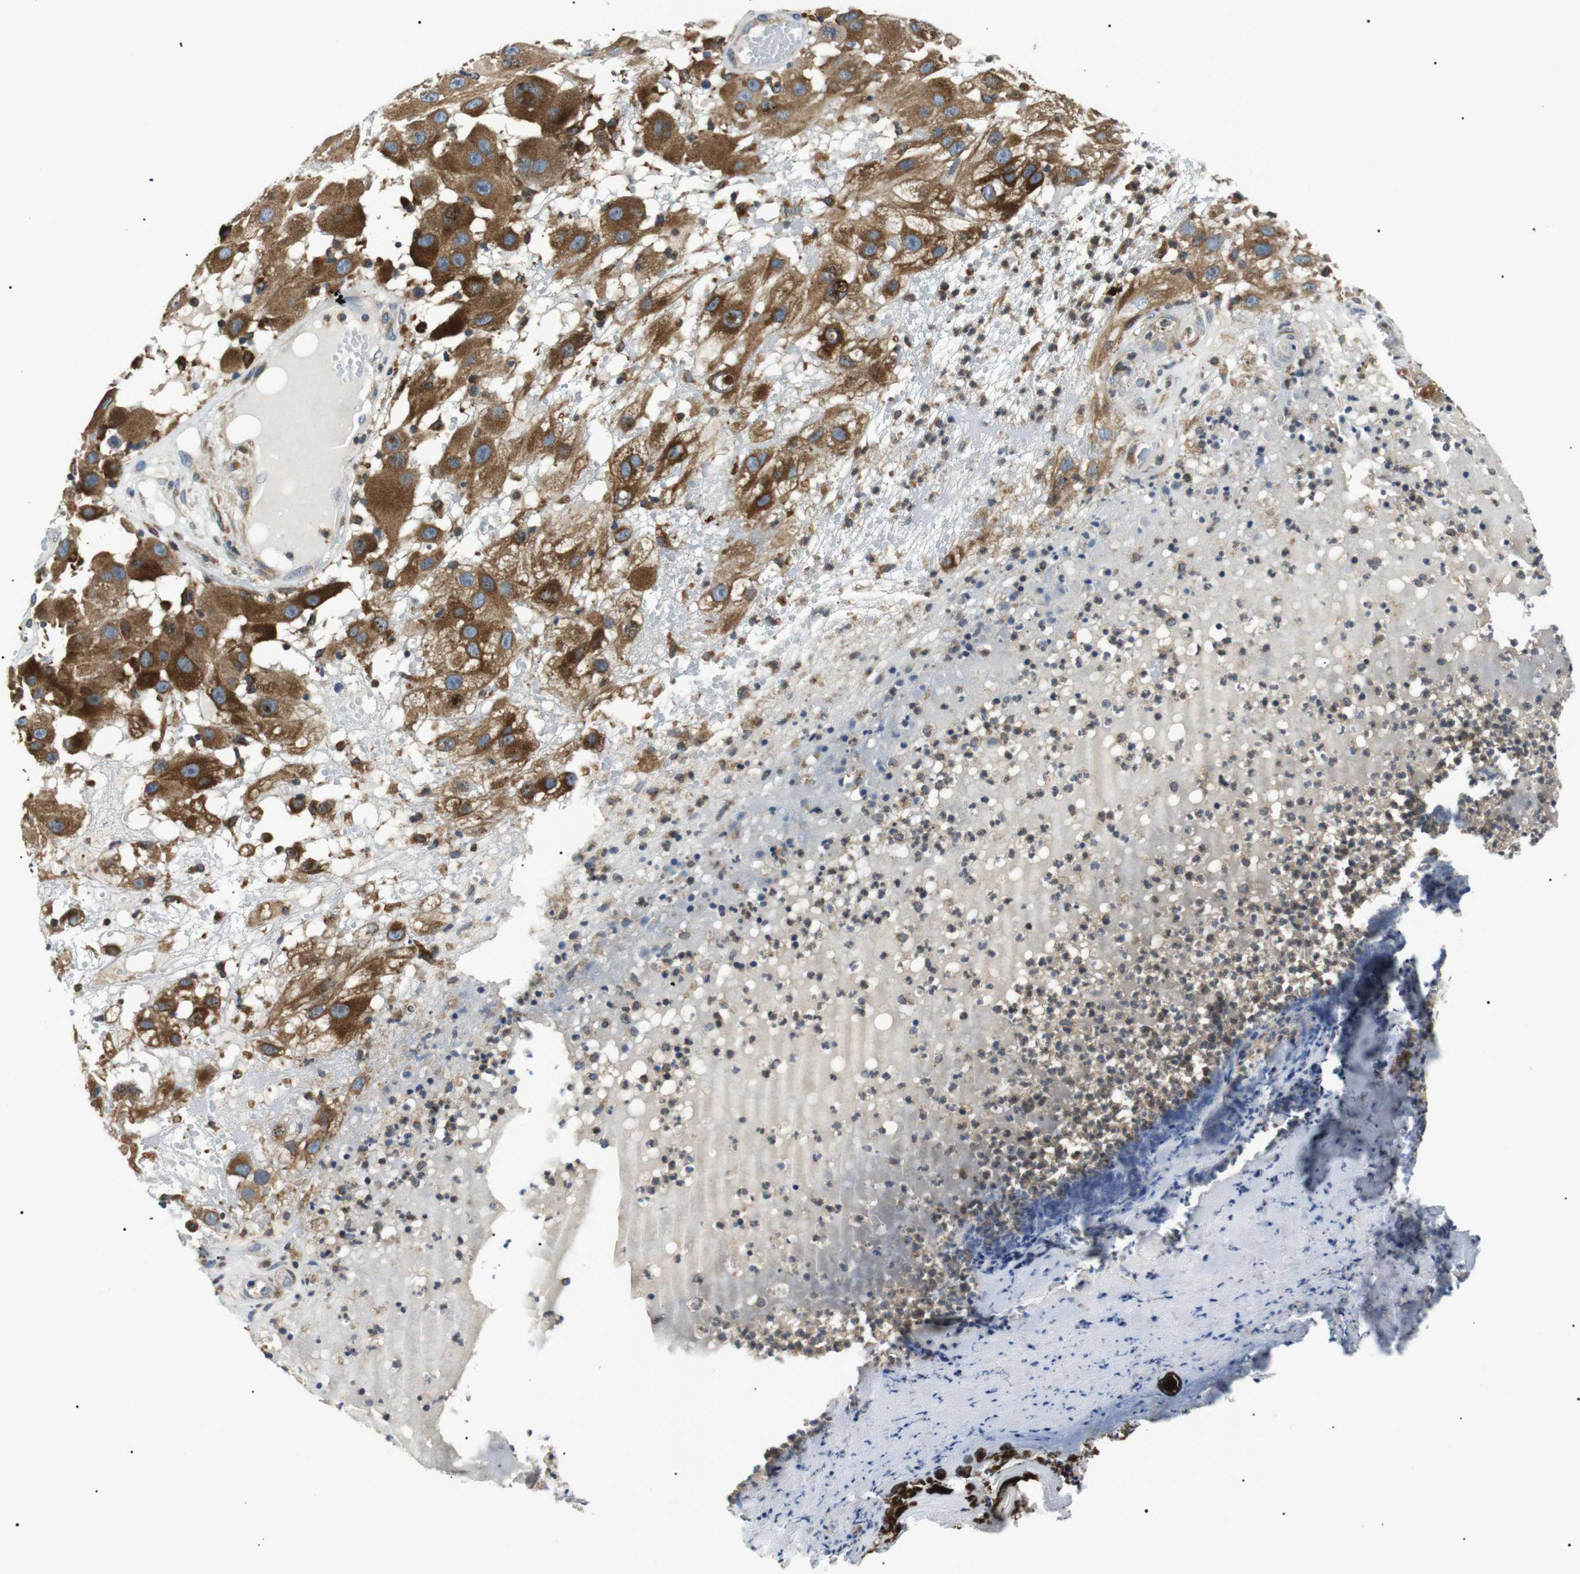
{"staining": {"intensity": "moderate", "quantity": ">75%", "location": "cytoplasmic/membranous"}, "tissue": "melanoma", "cell_type": "Tumor cells", "image_type": "cancer", "snomed": [{"axis": "morphology", "description": "Malignant melanoma, NOS"}, {"axis": "topography", "description": "Skin"}], "caption": "The photomicrograph demonstrates staining of melanoma, revealing moderate cytoplasmic/membranous protein expression (brown color) within tumor cells. The staining was performed using DAB to visualize the protein expression in brown, while the nuclei were stained in blue with hematoxylin (Magnification: 20x).", "gene": "RAB9A", "patient": {"sex": "female", "age": 81}}